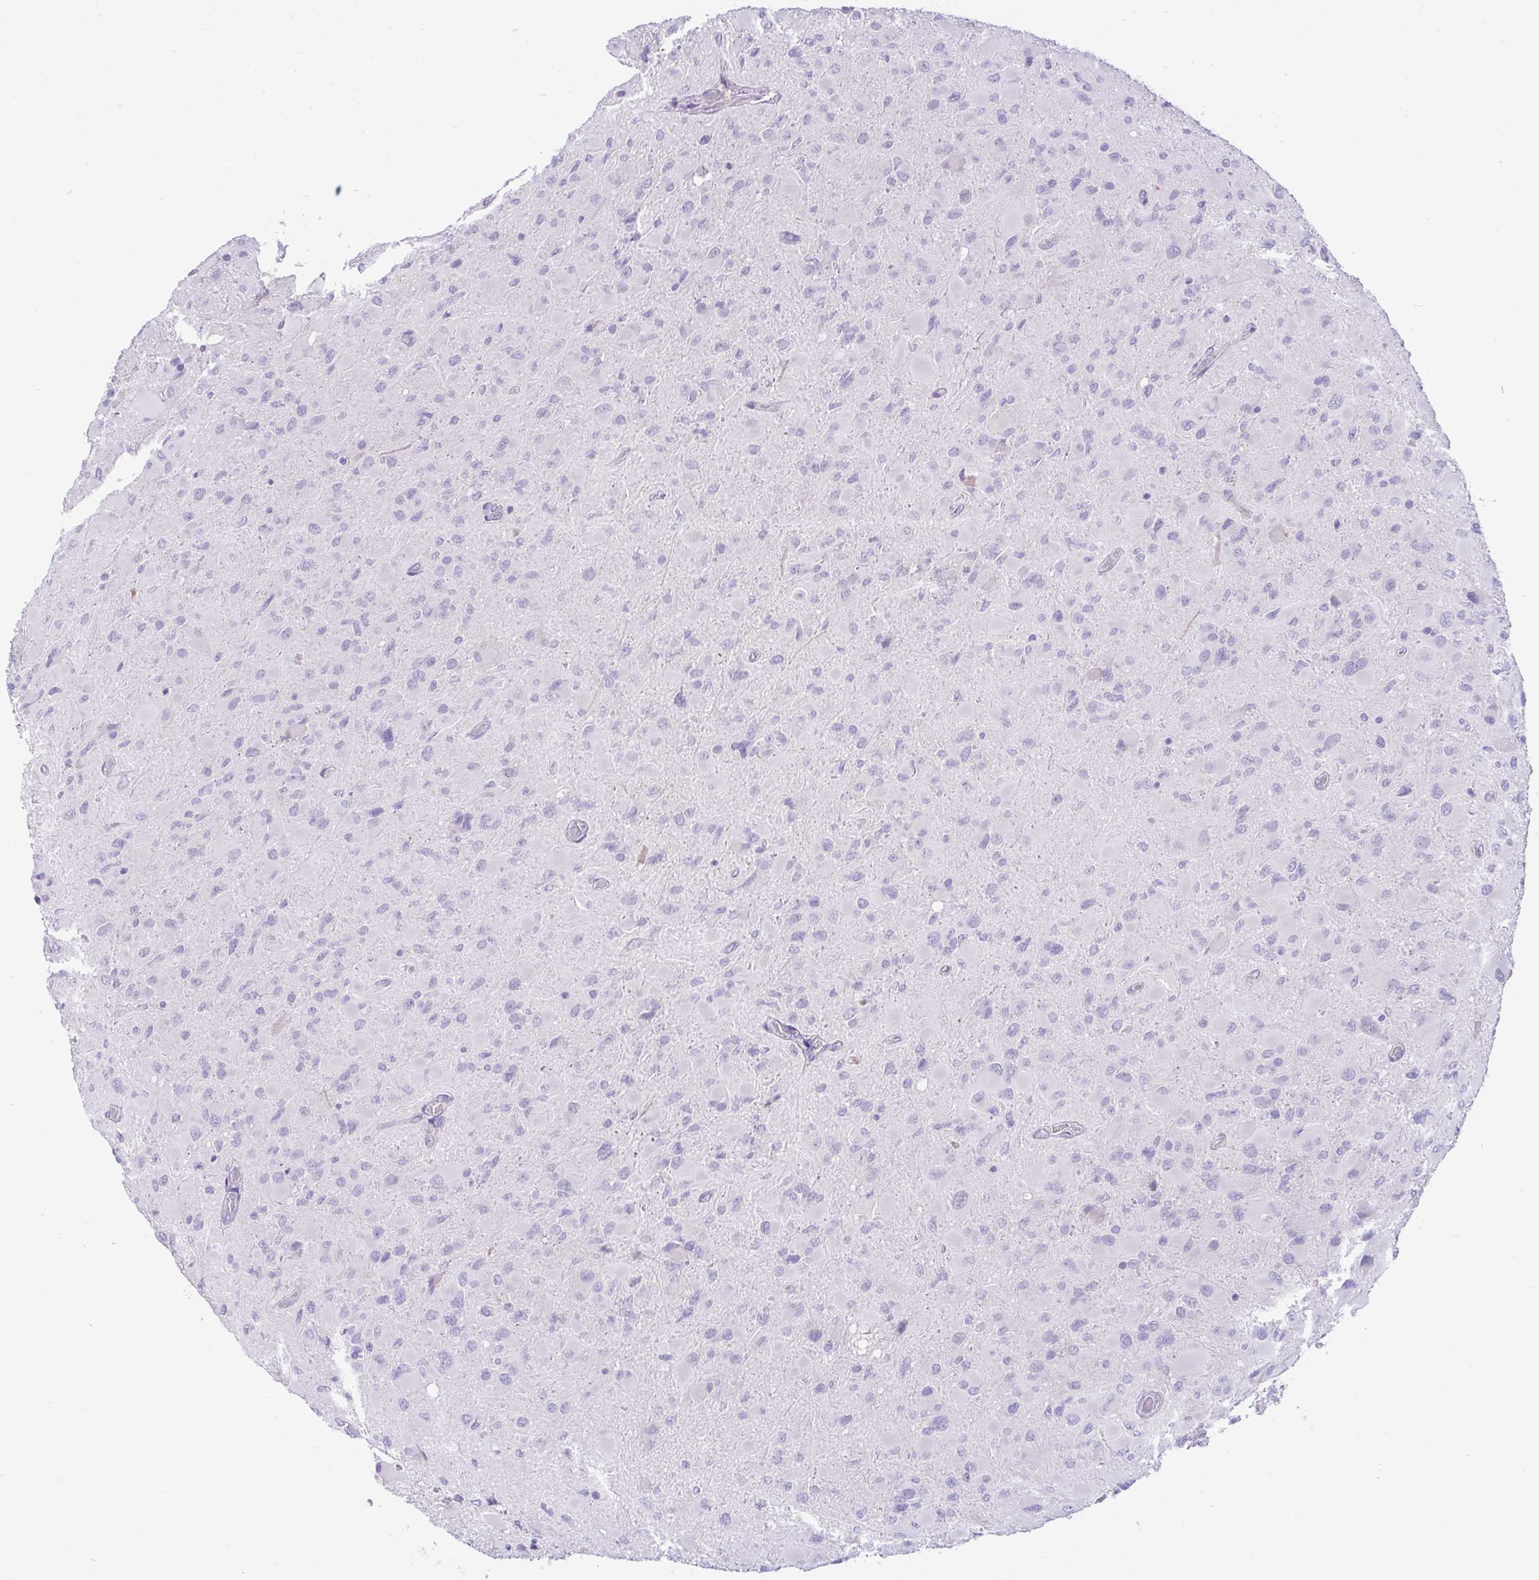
{"staining": {"intensity": "negative", "quantity": "none", "location": "none"}, "tissue": "glioma", "cell_type": "Tumor cells", "image_type": "cancer", "snomed": [{"axis": "morphology", "description": "Glioma, malignant, High grade"}, {"axis": "topography", "description": "Cerebral cortex"}], "caption": "This is an immunohistochemistry (IHC) photomicrograph of human malignant glioma (high-grade). There is no positivity in tumor cells.", "gene": "ZNF101", "patient": {"sex": "female", "age": 36}}